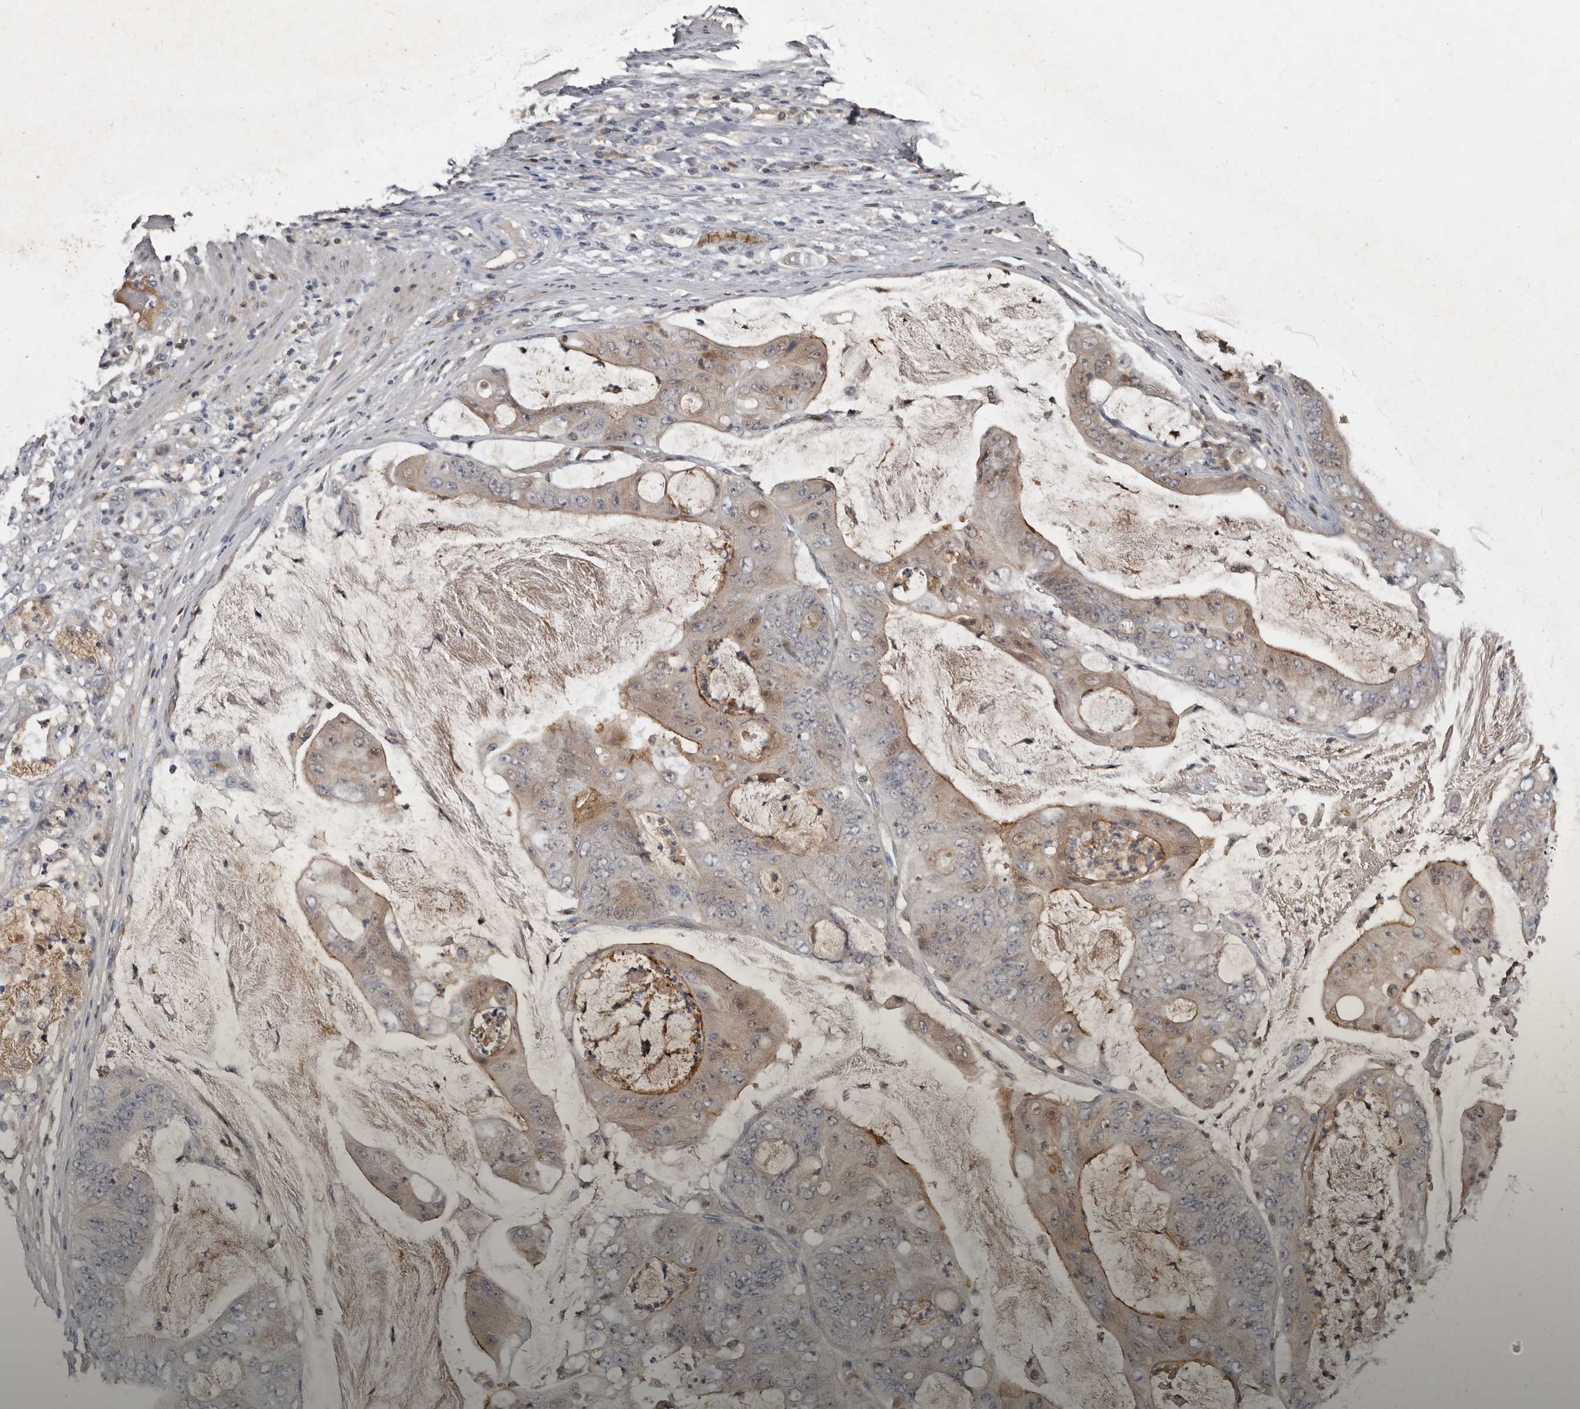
{"staining": {"intensity": "moderate", "quantity": "<25%", "location": "cytoplasmic/membranous"}, "tissue": "stomach cancer", "cell_type": "Tumor cells", "image_type": "cancer", "snomed": [{"axis": "morphology", "description": "Adenocarcinoma, NOS"}, {"axis": "topography", "description": "Stomach"}], "caption": "Stomach cancer (adenocarcinoma) was stained to show a protein in brown. There is low levels of moderate cytoplasmic/membranous expression in about <25% of tumor cells. Nuclei are stained in blue.", "gene": "RBKS", "patient": {"sex": "female", "age": 73}}